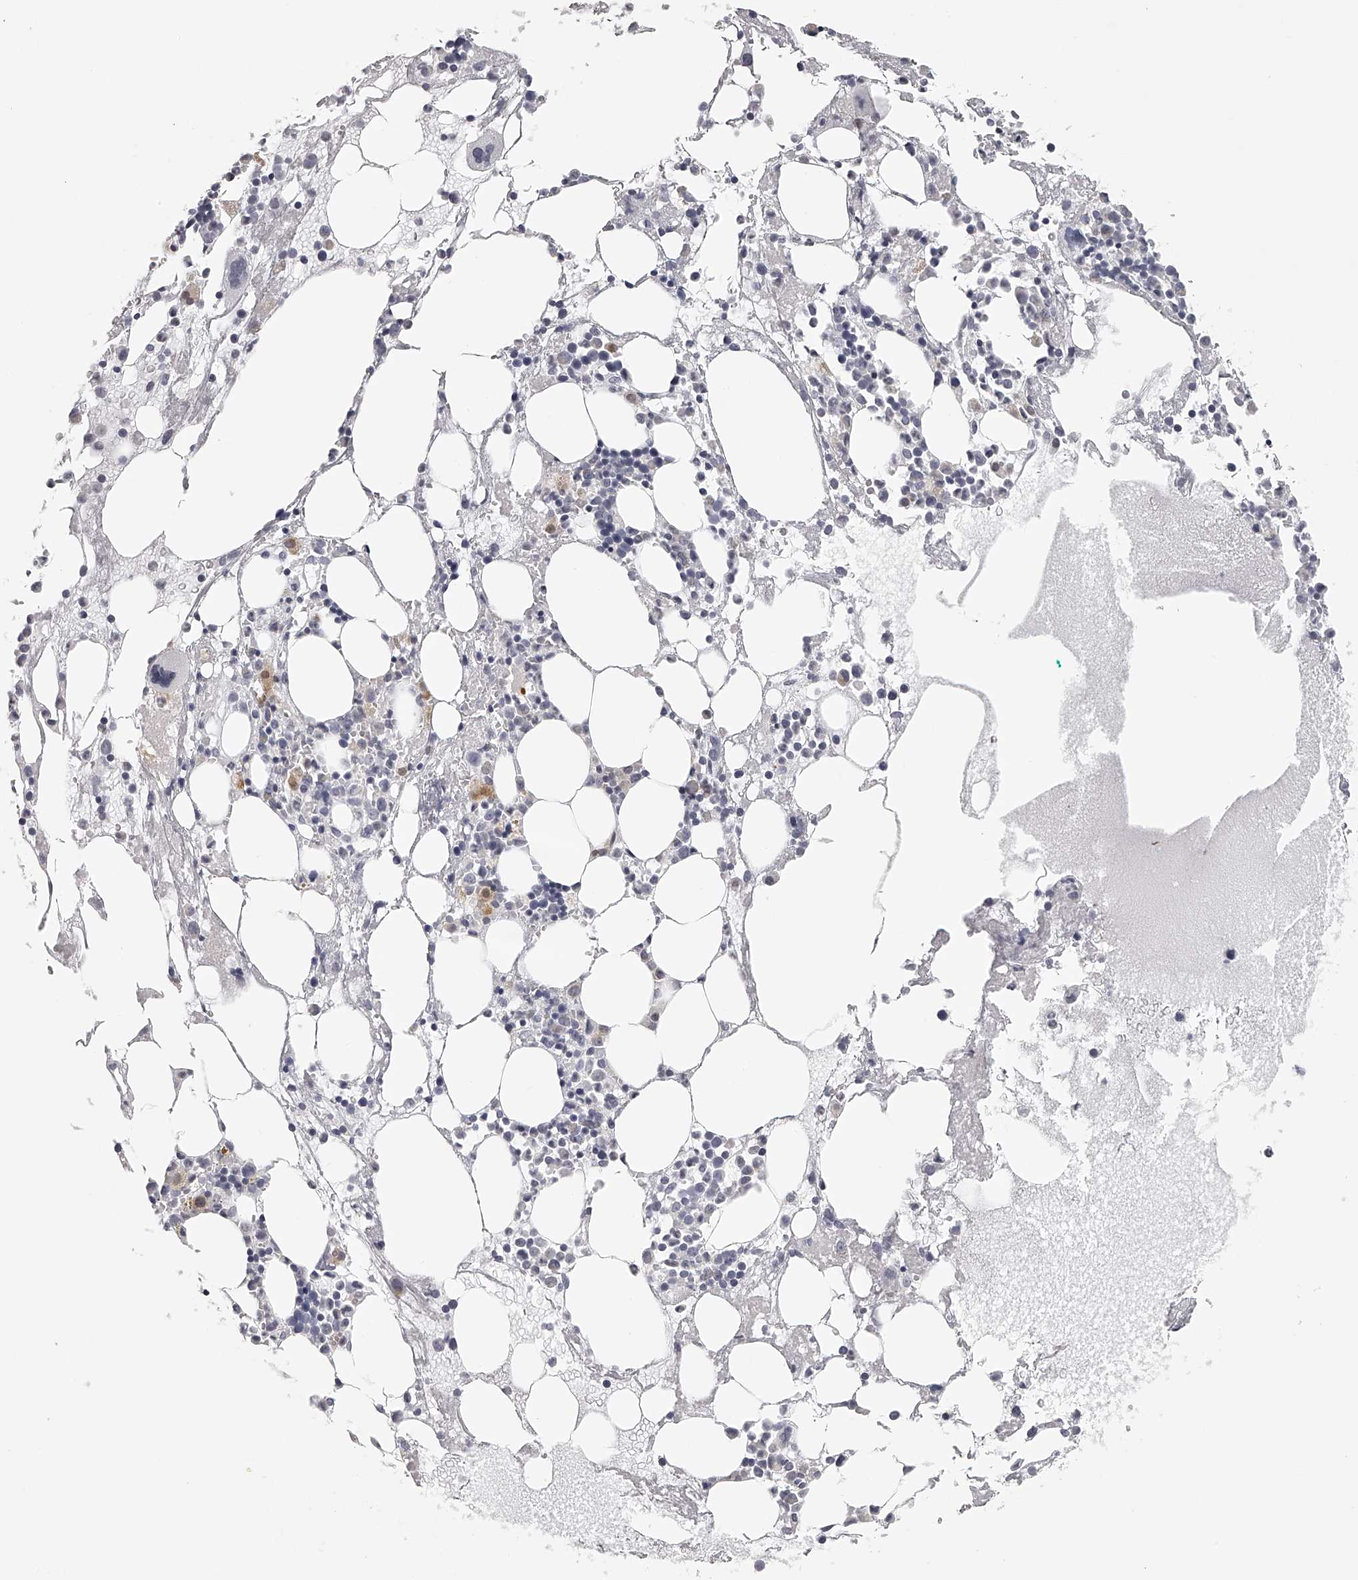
{"staining": {"intensity": "moderate", "quantity": "<25%", "location": "cytoplasmic/membranous"}, "tissue": "bone marrow", "cell_type": "Hematopoietic cells", "image_type": "normal", "snomed": [{"axis": "morphology", "description": "Normal tissue, NOS"}, {"axis": "topography", "description": "Bone marrow"}], "caption": "Protein staining by immunohistochemistry exhibits moderate cytoplasmic/membranous positivity in about <25% of hematopoietic cells in unremarkable bone marrow.", "gene": "SEC11C", "patient": {"sex": "female", "age": 52}}